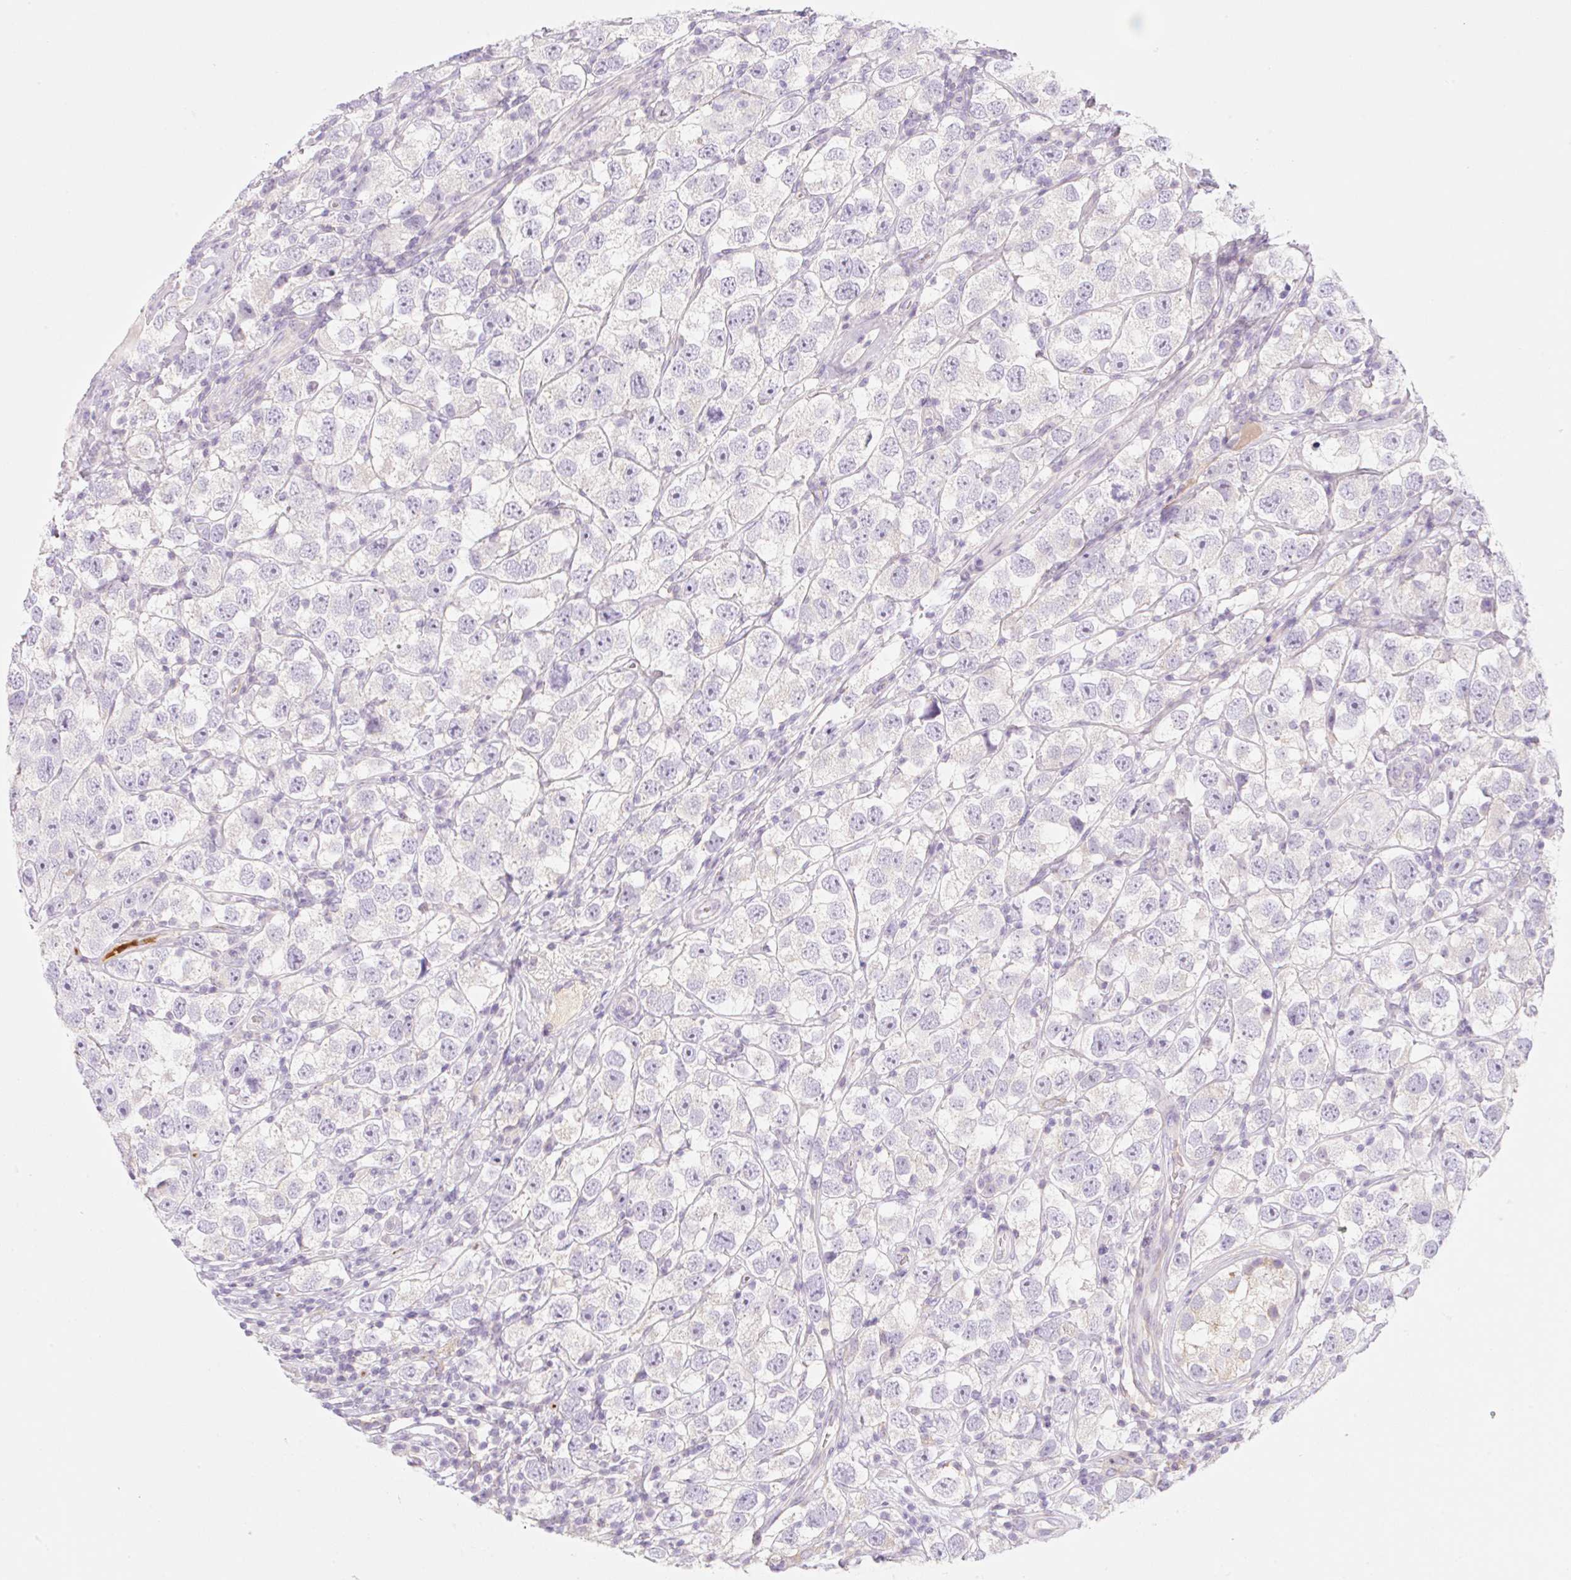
{"staining": {"intensity": "negative", "quantity": "none", "location": "none"}, "tissue": "testis cancer", "cell_type": "Tumor cells", "image_type": "cancer", "snomed": [{"axis": "morphology", "description": "Seminoma, NOS"}, {"axis": "topography", "description": "Testis"}], "caption": "Immunohistochemistry (IHC) of human testis seminoma reveals no positivity in tumor cells. (DAB immunohistochemistry (IHC) with hematoxylin counter stain).", "gene": "LYVE1", "patient": {"sex": "male", "age": 26}}